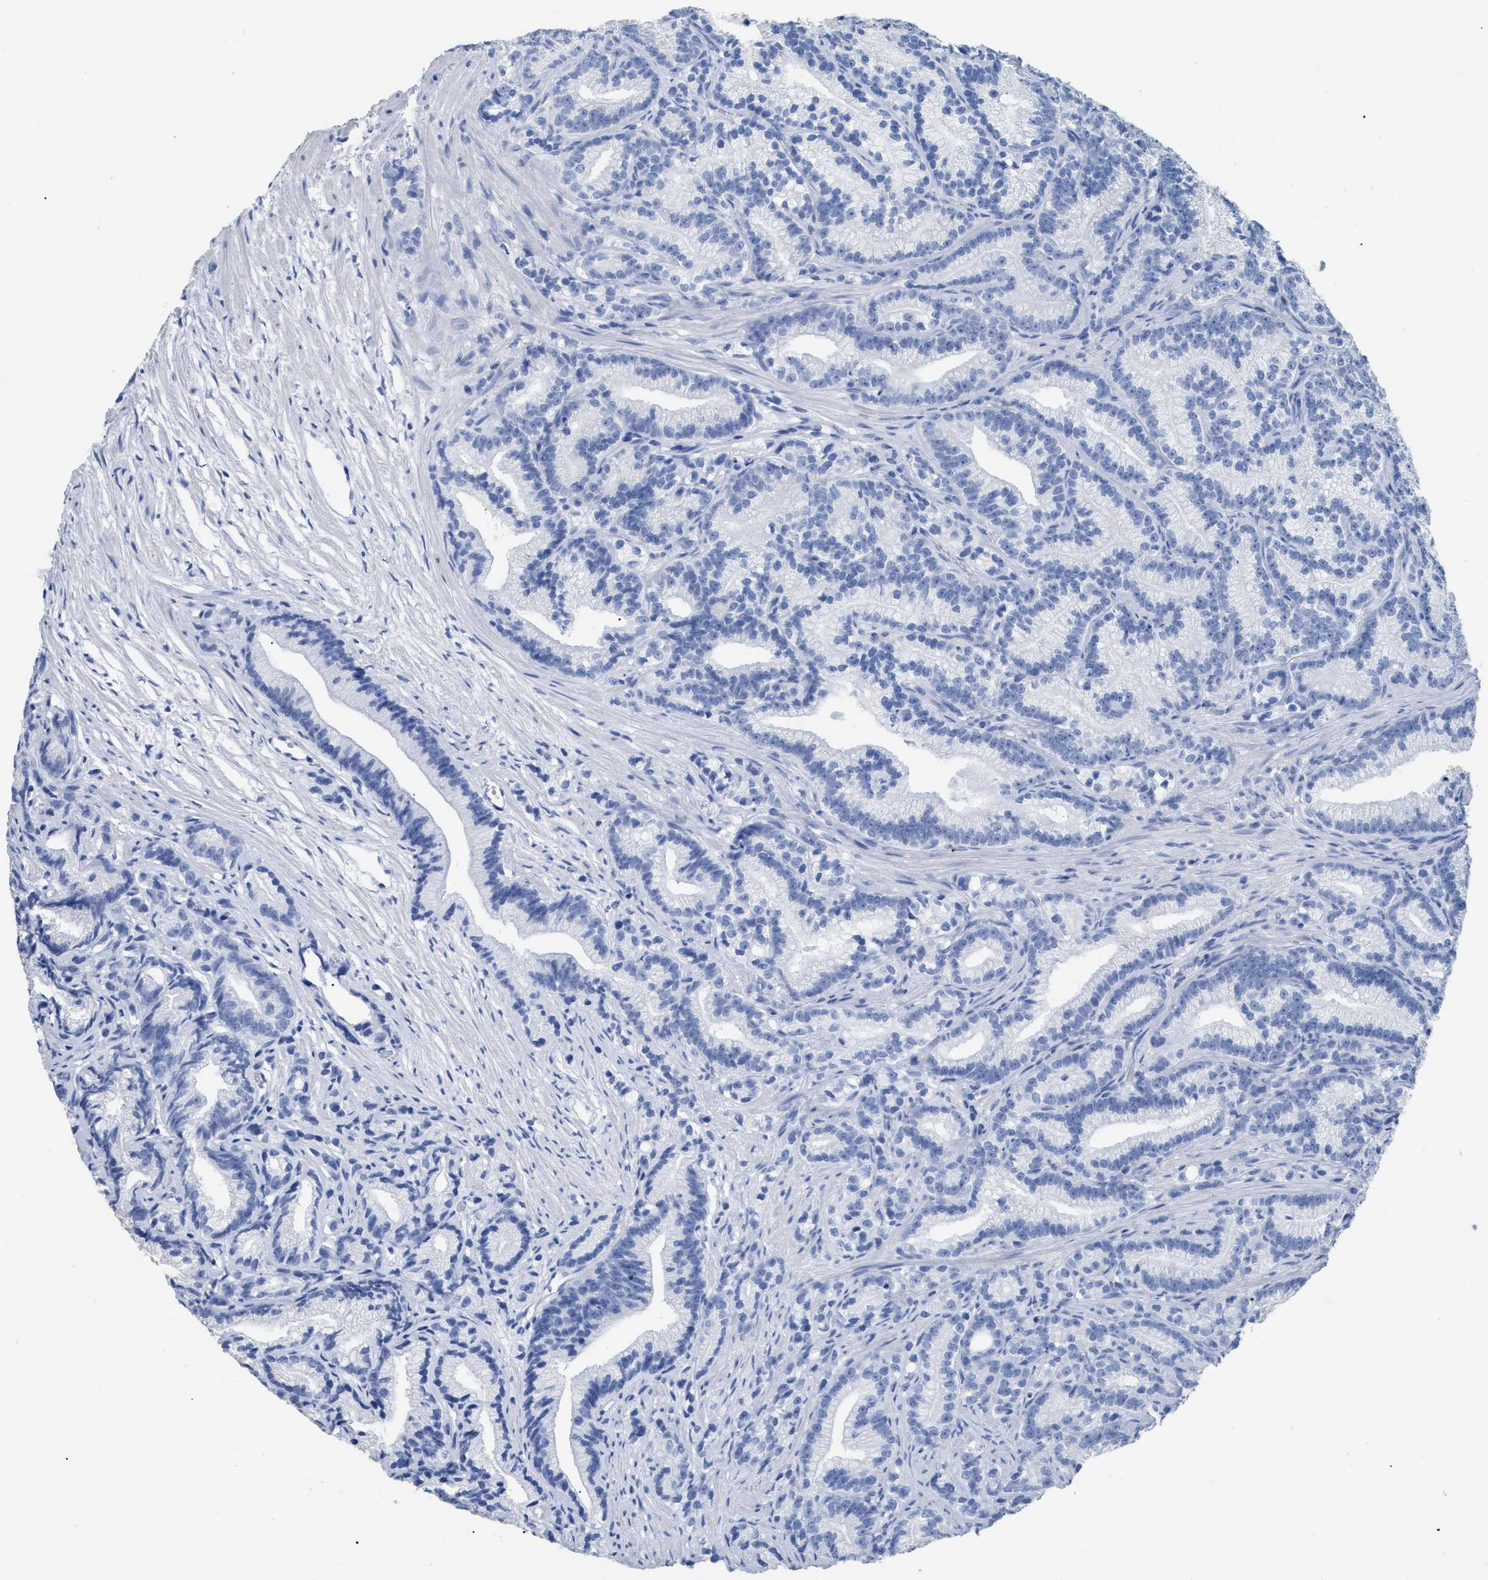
{"staining": {"intensity": "negative", "quantity": "none", "location": "none"}, "tissue": "prostate cancer", "cell_type": "Tumor cells", "image_type": "cancer", "snomed": [{"axis": "morphology", "description": "Adenocarcinoma, Low grade"}, {"axis": "topography", "description": "Prostate"}], "caption": "Human prostate low-grade adenocarcinoma stained for a protein using immunohistochemistry shows no positivity in tumor cells.", "gene": "DLC1", "patient": {"sex": "male", "age": 89}}